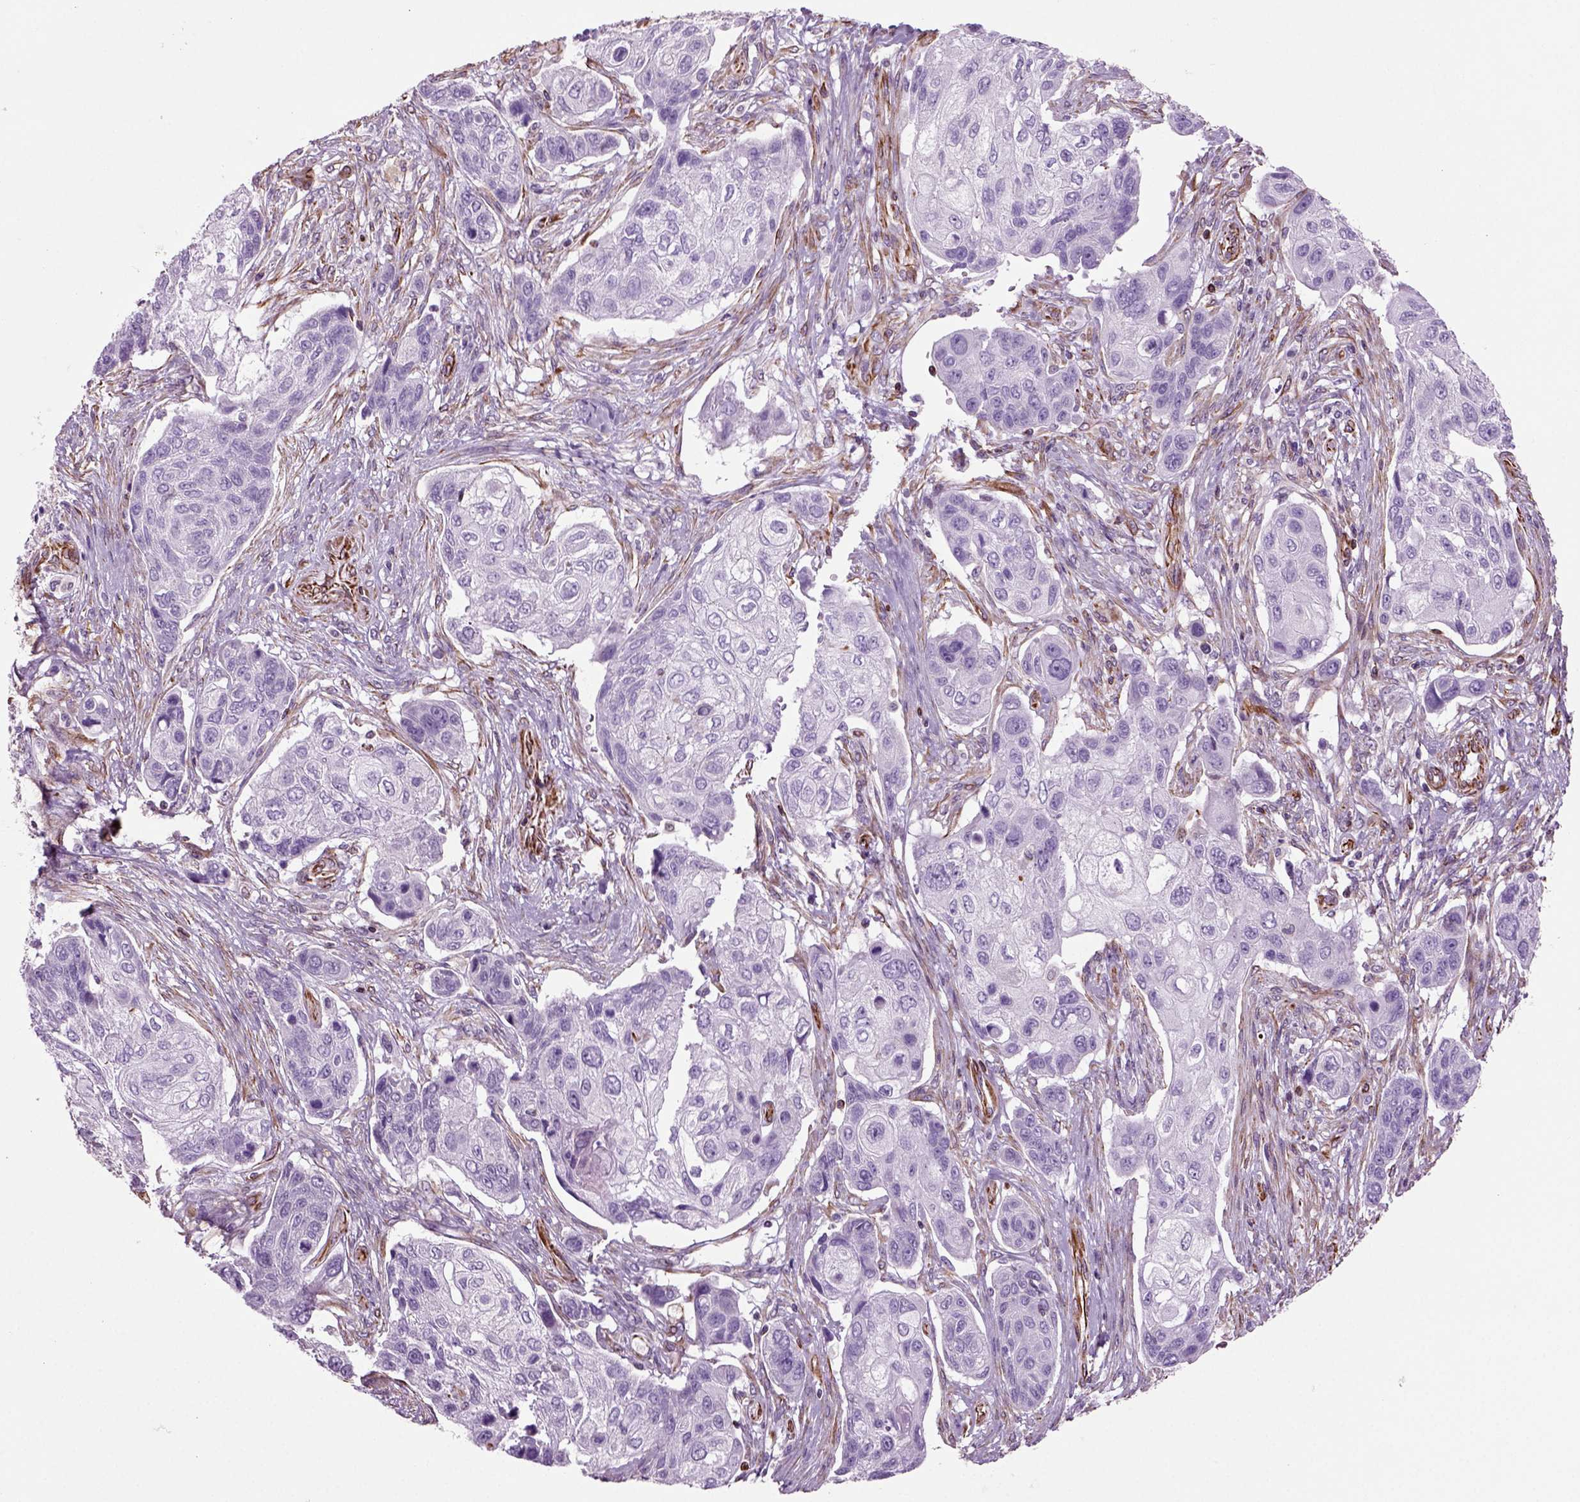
{"staining": {"intensity": "negative", "quantity": "none", "location": "none"}, "tissue": "lung cancer", "cell_type": "Tumor cells", "image_type": "cancer", "snomed": [{"axis": "morphology", "description": "Normal tissue, NOS"}, {"axis": "morphology", "description": "Squamous cell carcinoma, NOS"}, {"axis": "topography", "description": "Bronchus"}, {"axis": "topography", "description": "Lung"}], "caption": "Immunohistochemical staining of human lung cancer (squamous cell carcinoma) demonstrates no significant staining in tumor cells.", "gene": "ACER3", "patient": {"sex": "male", "age": 69}}